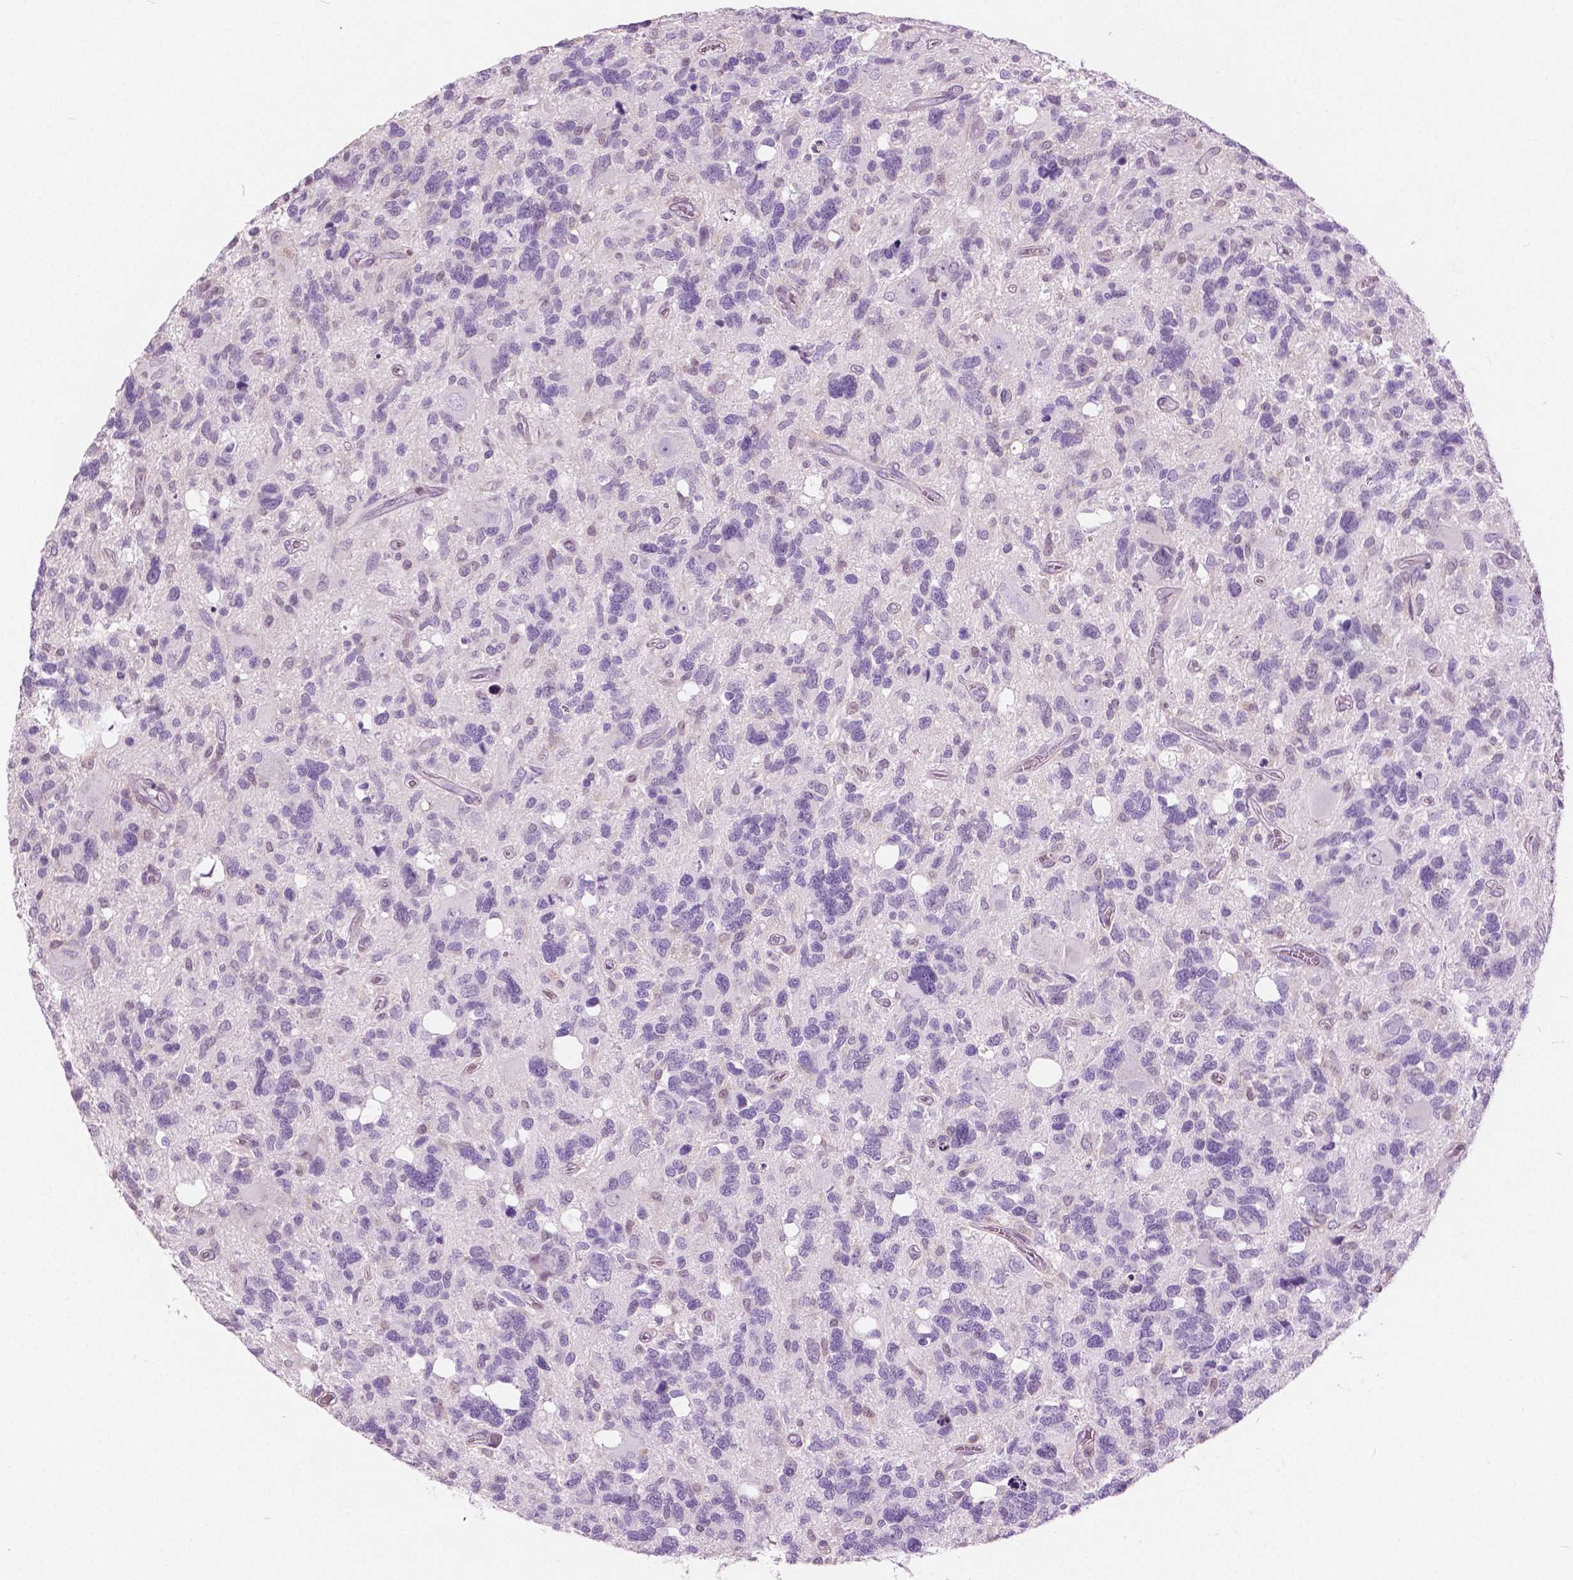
{"staining": {"intensity": "negative", "quantity": "none", "location": "none"}, "tissue": "glioma", "cell_type": "Tumor cells", "image_type": "cancer", "snomed": [{"axis": "morphology", "description": "Glioma, malignant, High grade"}, {"axis": "topography", "description": "Brain"}], "caption": "Histopathology image shows no significant protein expression in tumor cells of malignant high-grade glioma. (IHC, brightfield microscopy, high magnification).", "gene": "GALM", "patient": {"sex": "male", "age": 49}}